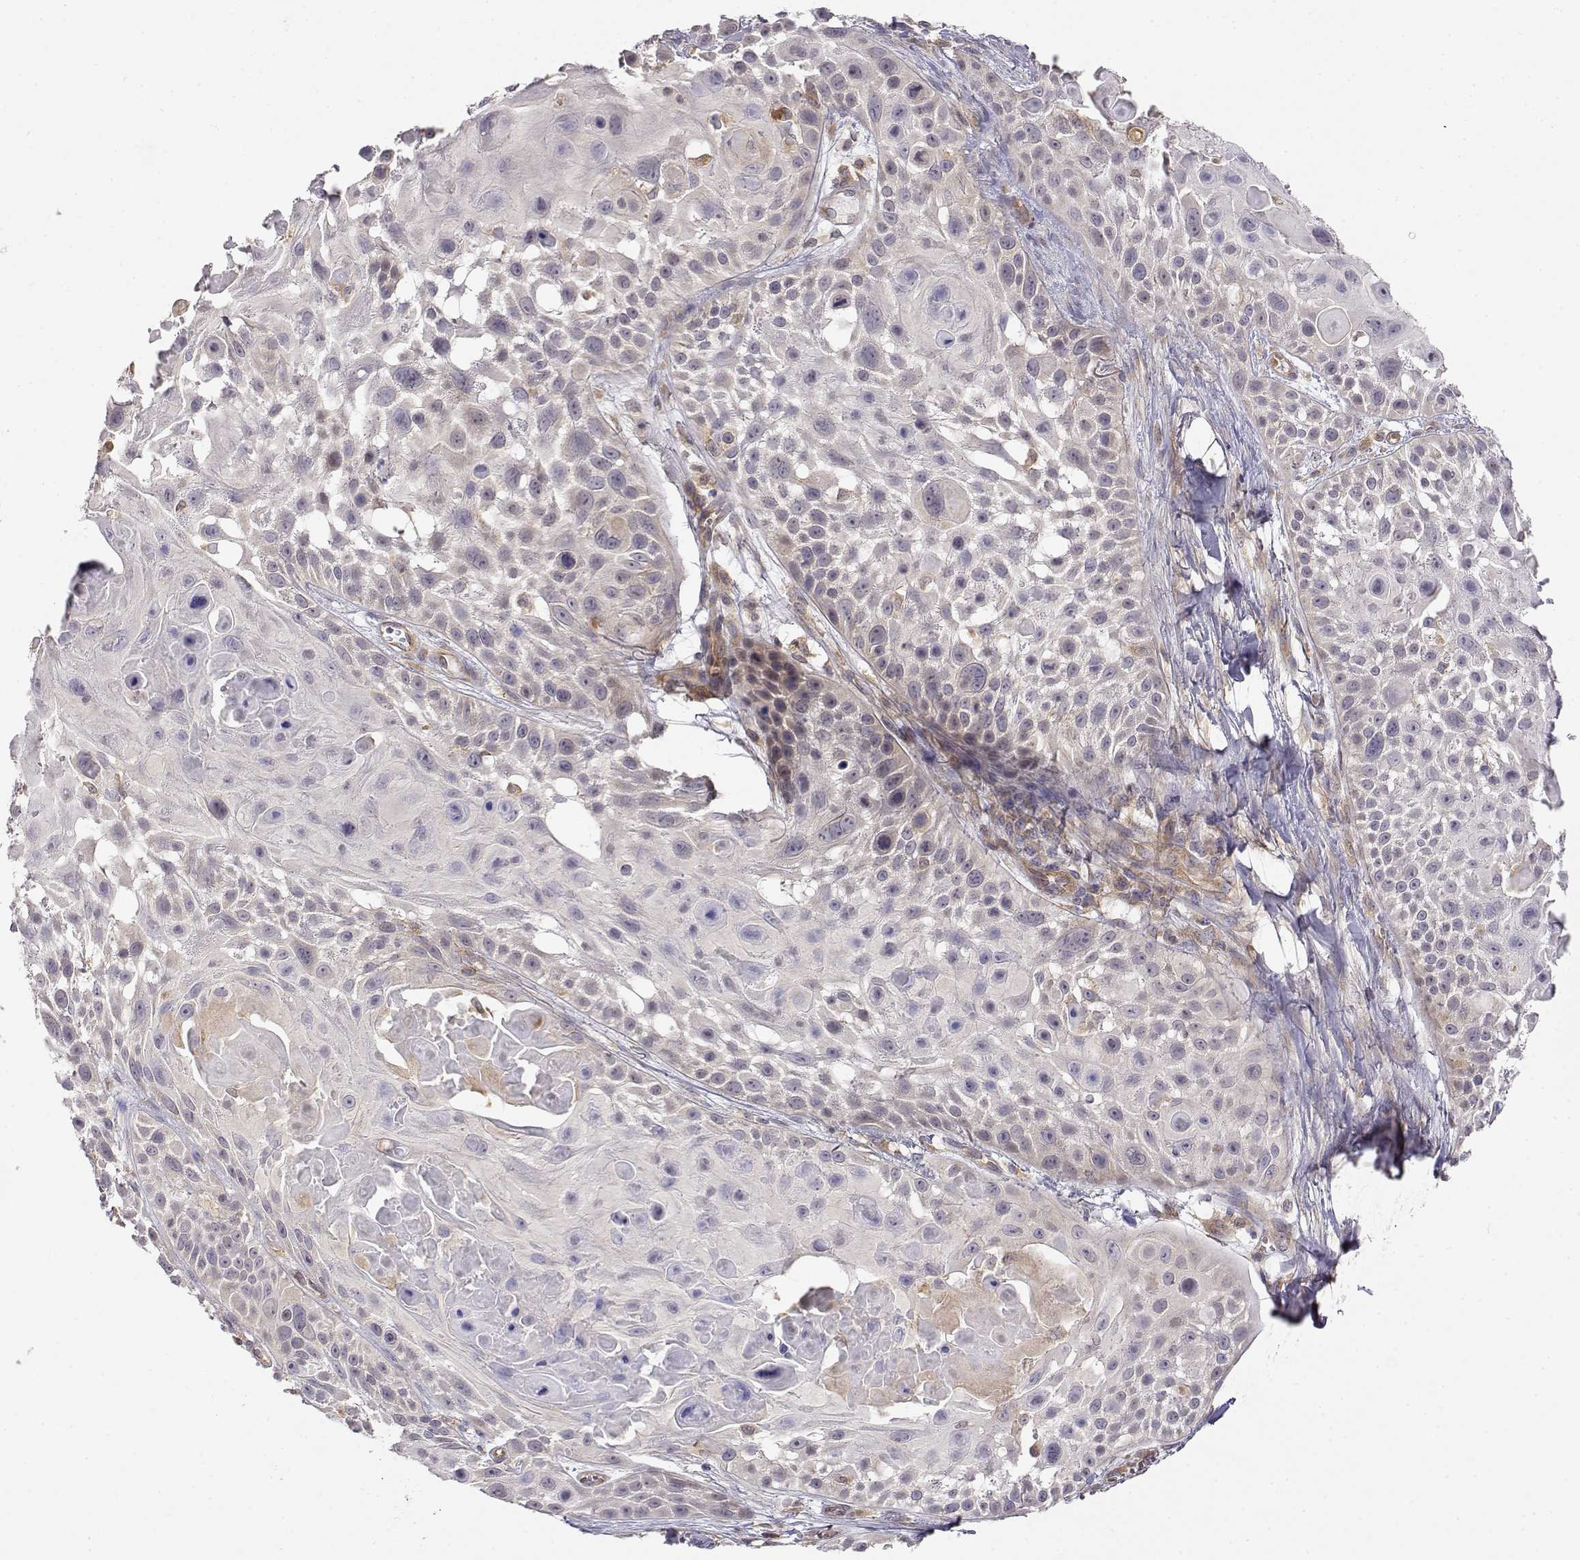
{"staining": {"intensity": "negative", "quantity": "none", "location": "none"}, "tissue": "skin cancer", "cell_type": "Tumor cells", "image_type": "cancer", "snomed": [{"axis": "morphology", "description": "Squamous cell carcinoma, NOS"}, {"axis": "topography", "description": "Skin"}, {"axis": "topography", "description": "Anal"}], "caption": "Tumor cells show no significant protein positivity in squamous cell carcinoma (skin).", "gene": "PAIP1", "patient": {"sex": "female", "age": 75}}